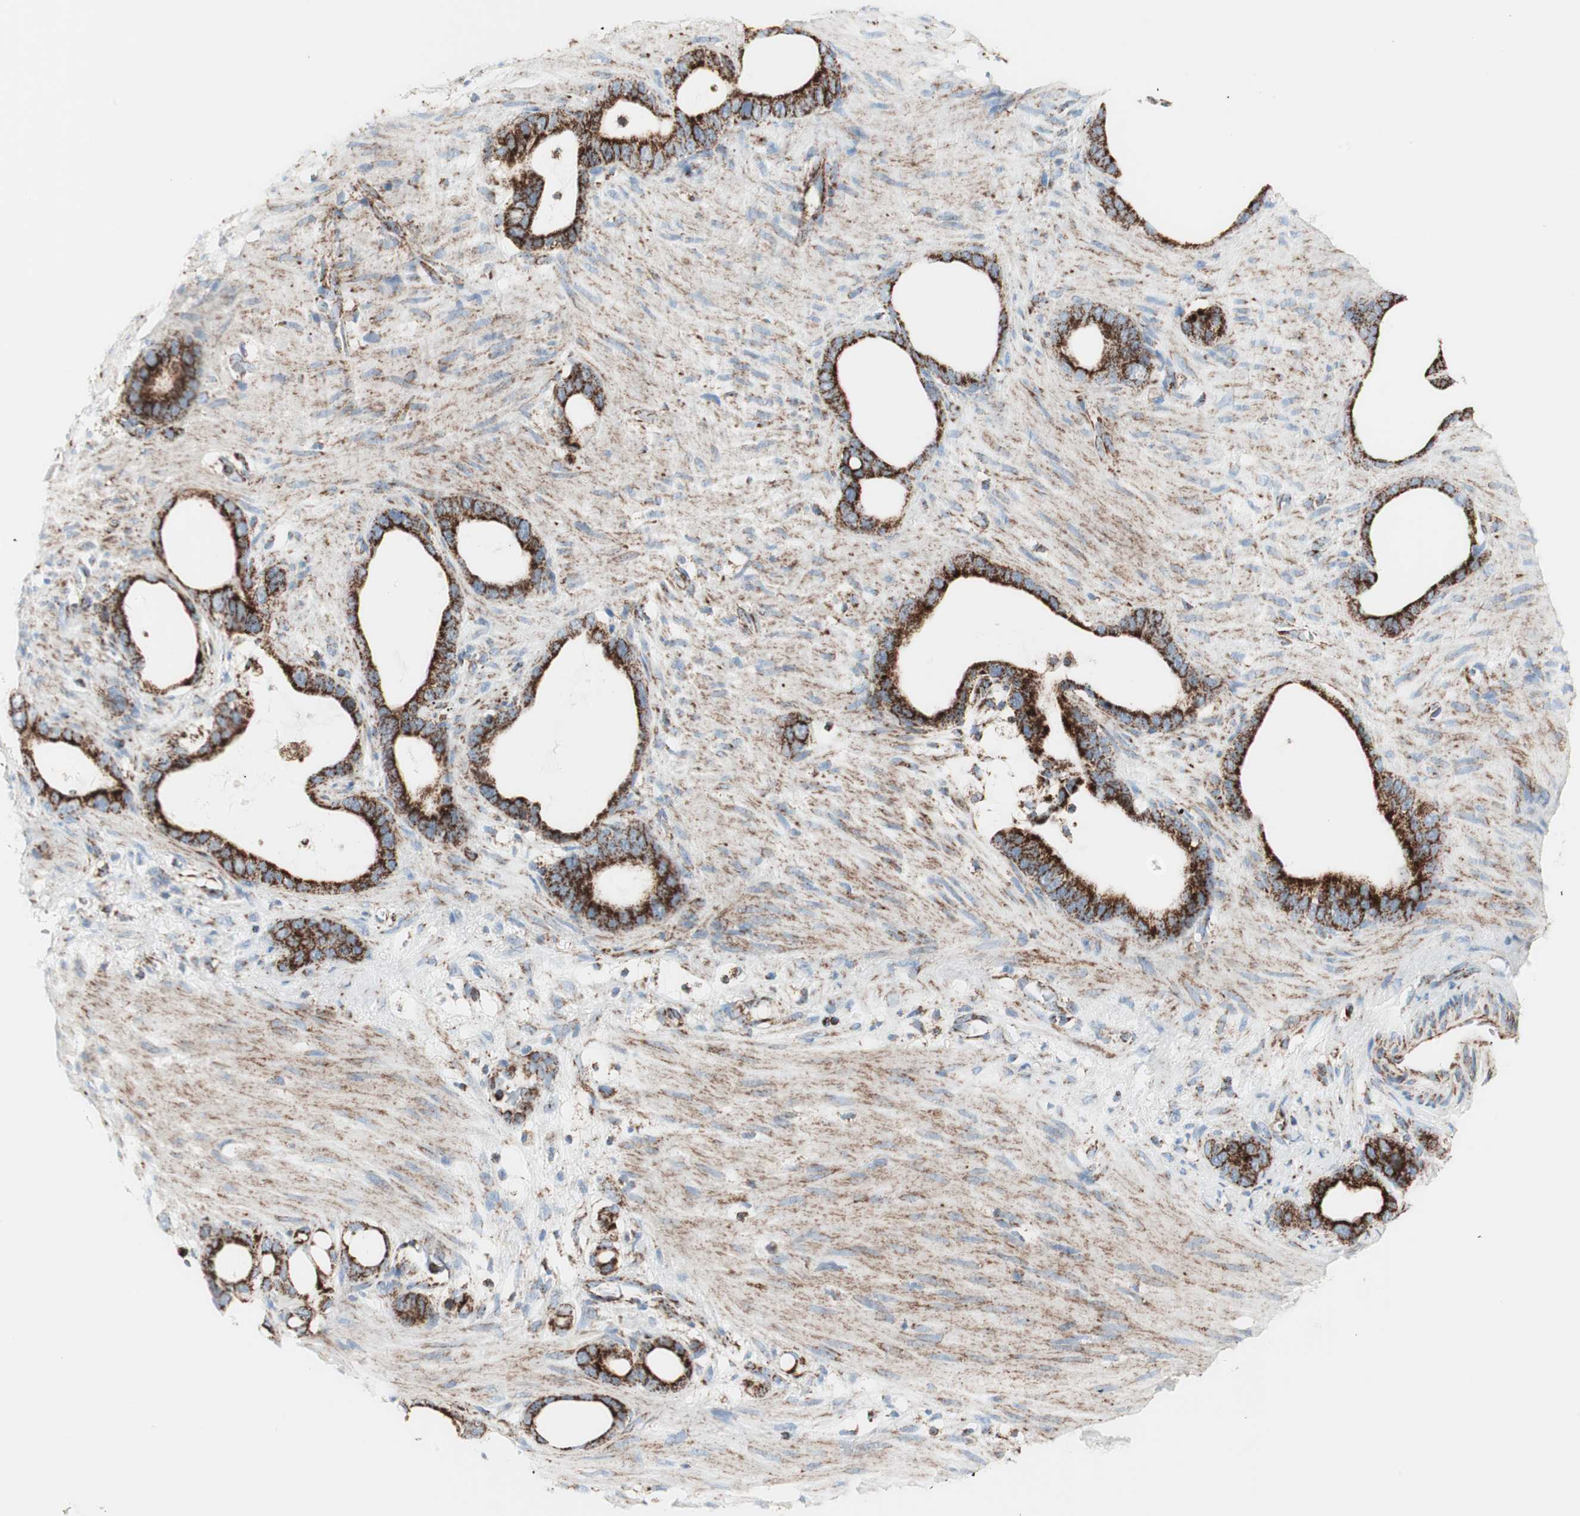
{"staining": {"intensity": "strong", "quantity": ">75%", "location": "cytoplasmic/membranous"}, "tissue": "stomach cancer", "cell_type": "Tumor cells", "image_type": "cancer", "snomed": [{"axis": "morphology", "description": "Adenocarcinoma, NOS"}, {"axis": "topography", "description": "Stomach"}], "caption": "Stomach cancer stained with IHC displays strong cytoplasmic/membranous staining in about >75% of tumor cells.", "gene": "TOMM20", "patient": {"sex": "female", "age": 75}}